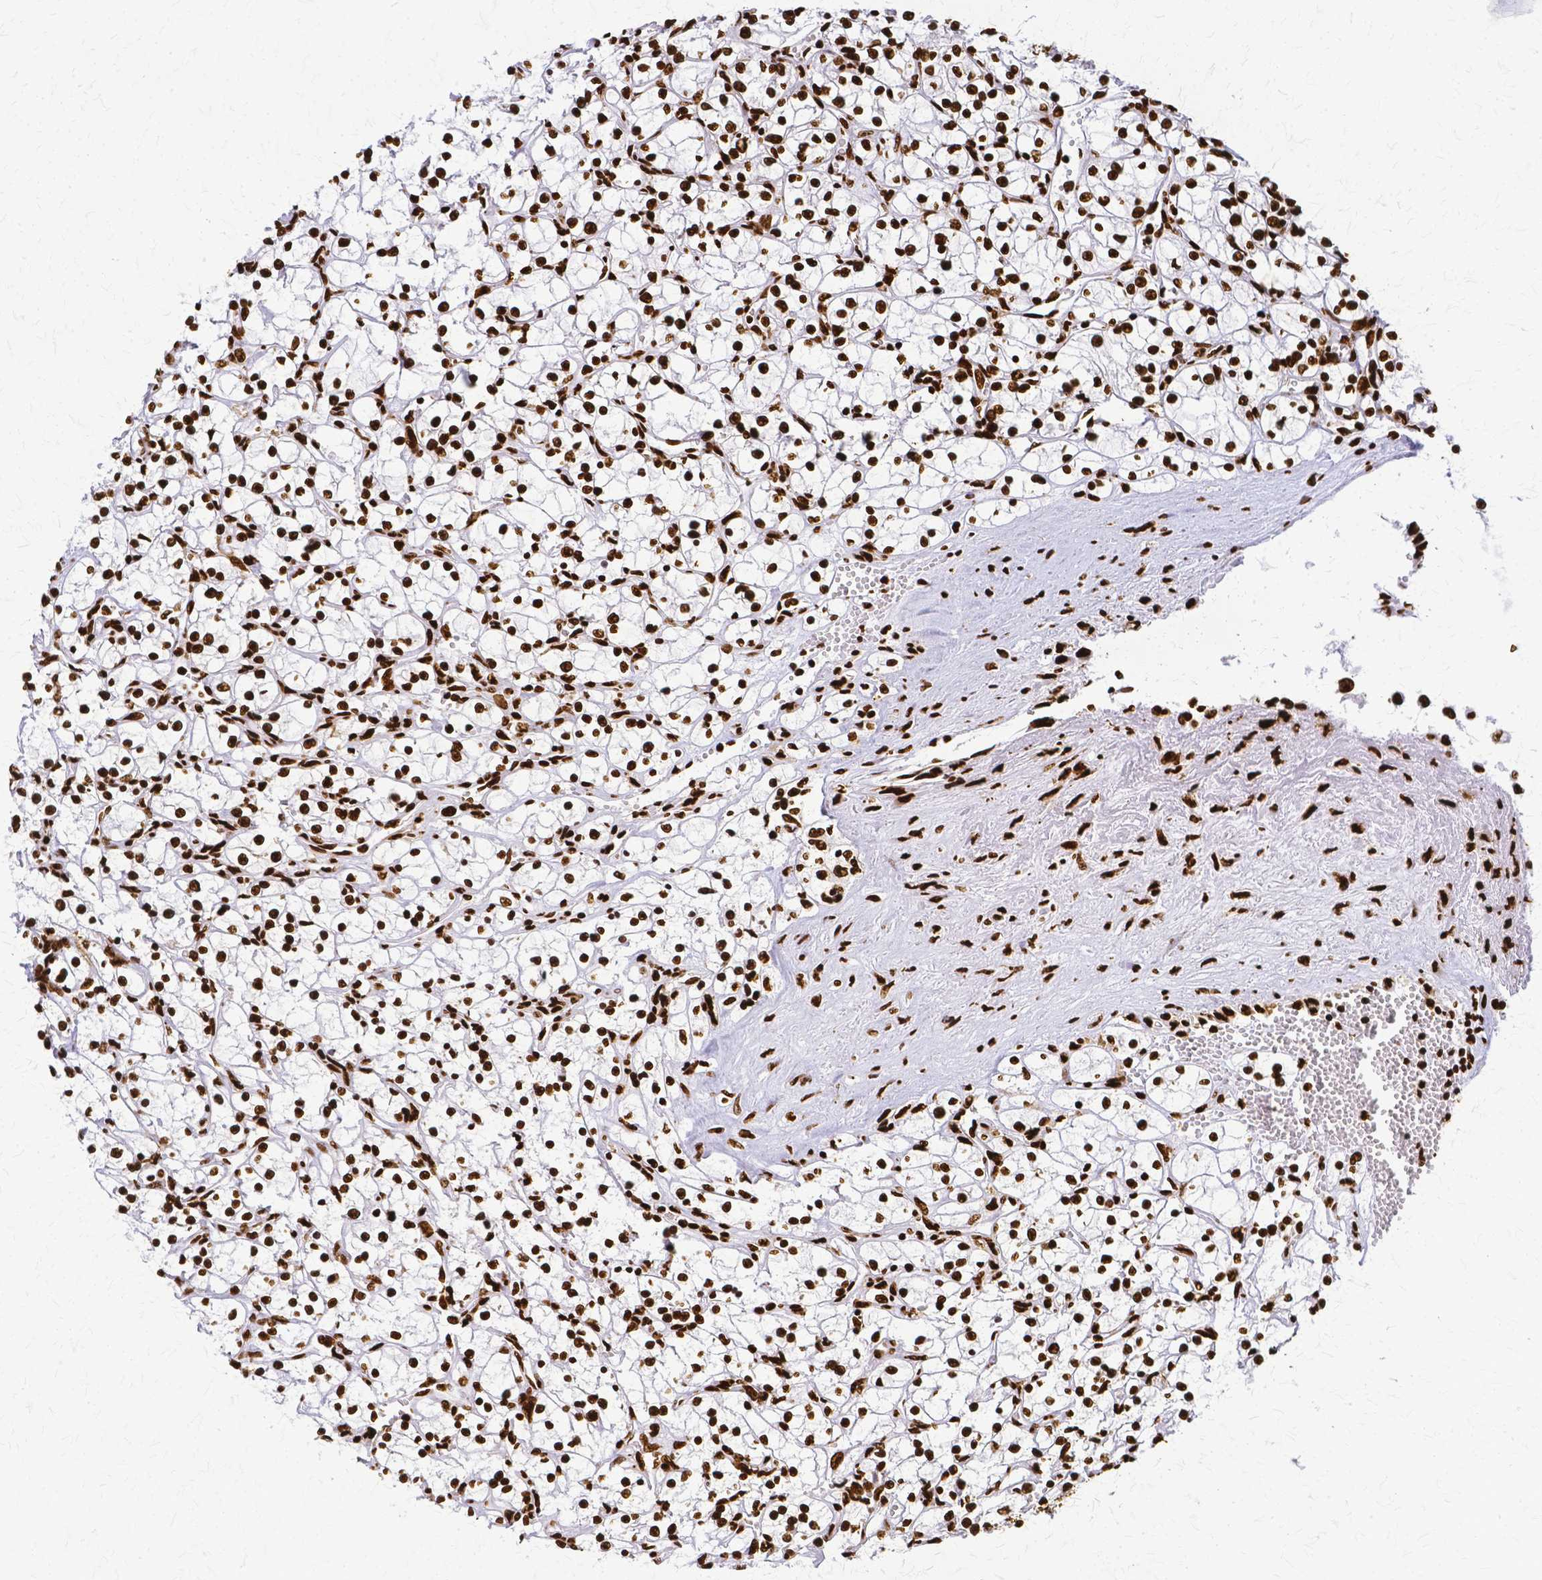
{"staining": {"intensity": "strong", "quantity": ">75%", "location": "nuclear"}, "tissue": "renal cancer", "cell_type": "Tumor cells", "image_type": "cancer", "snomed": [{"axis": "morphology", "description": "Adenocarcinoma, NOS"}, {"axis": "topography", "description": "Kidney"}], "caption": "Protein expression analysis of human renal cancer (adenocarcinoma) reveals strong nuclear staining in about >75% of tumor cells. The staining was performed using DAB (3,3'-diaminobenzidine), with brown indicating positive protein expression. Nuclei are stained blue with hematoxylin.", "gene": "SFPQ", "patient": {"sex": "female", "age": 69}}